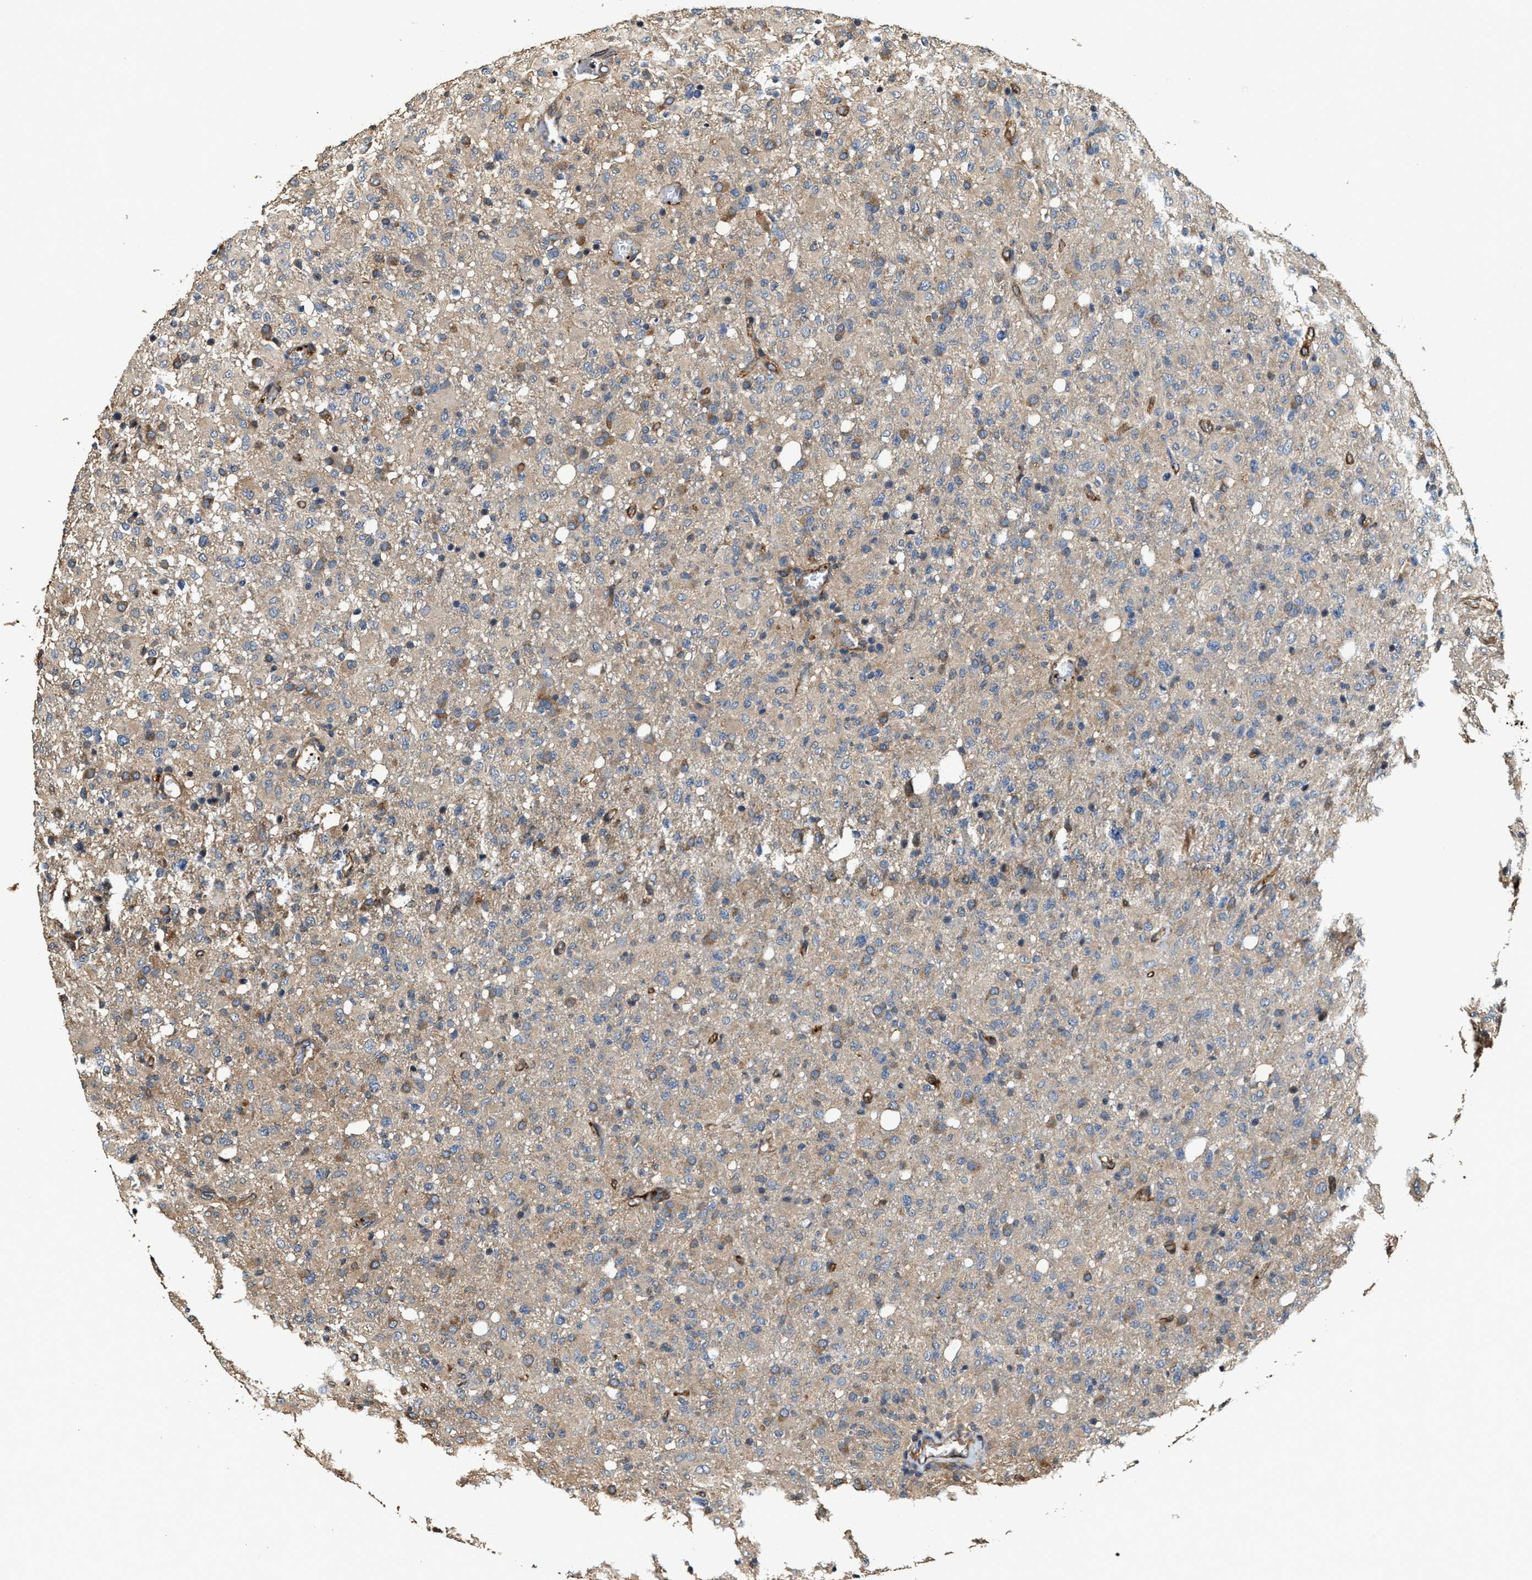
{"staining": {"intensity": "moderate", "quantity": "<25%", "location": "cytoplasmic/membranous"}, "tissue": "glioma", "cell_type": "Tumor cells", "image_type": "cancer", "snomed": [{"axis": "morphology", "description": "Glioma, malignant, High grade"}, {"axis": "topography", "description": "Brain"}], "caption": "IHC staining of malignant glioma (high-grade), which shows low levels of moderate cytoplasmic/membranous positivity in about <25% of tumor cells indicating moderate cytoplasmic/membranous protein positivity. The staining was performed using DAB (brown) for protein detection and nuclei were counterstained in hematoxylin (blue).", "gene": "GFRA3", "patient": {"sex": "female", "age": 57}}